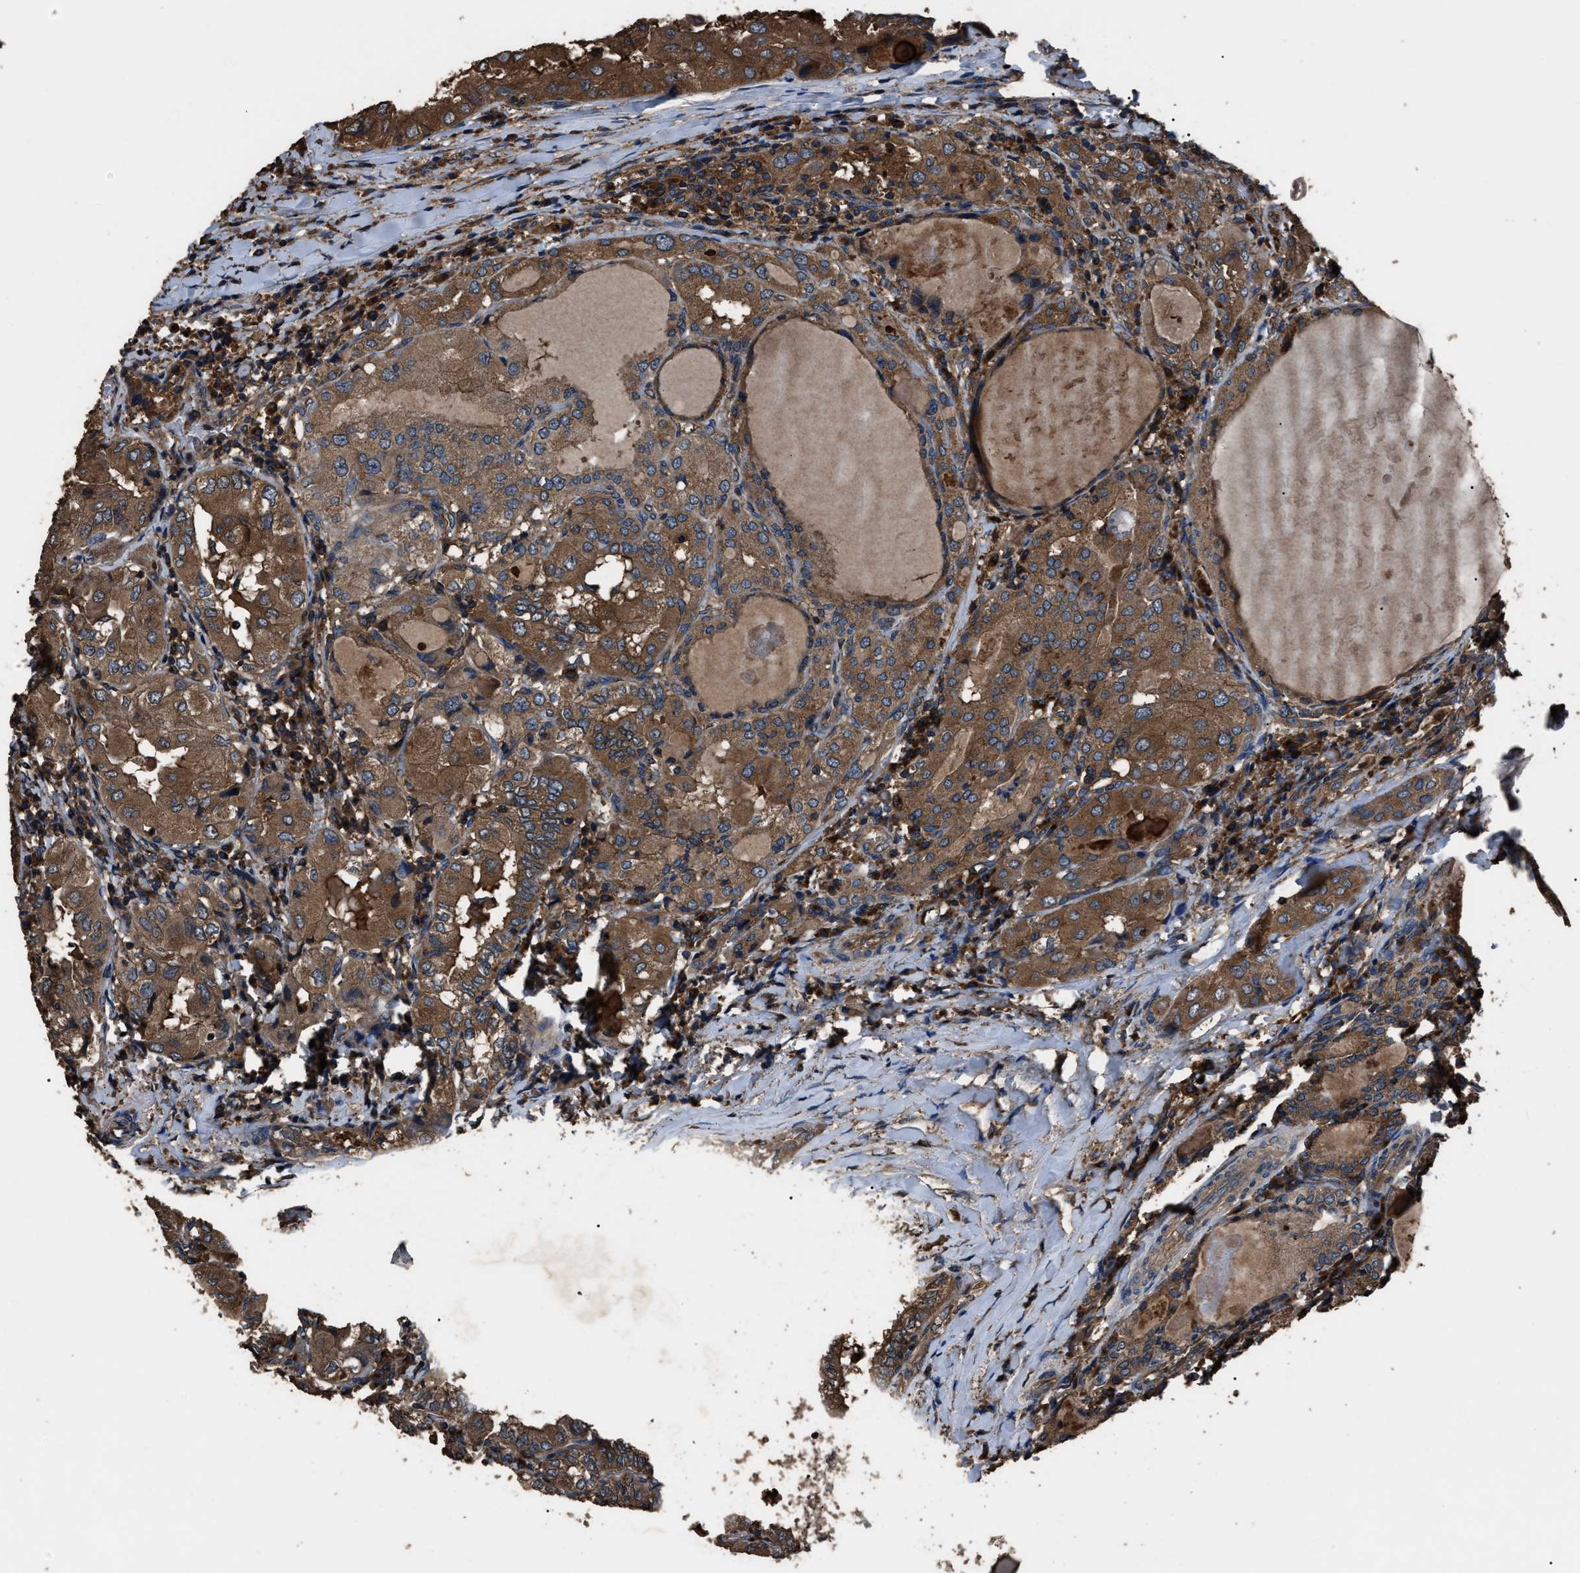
{"staining": {"intensity": "strong", "quantity": ">75%", "location": "cytoplasmic/membranous"}, "tissue": "thyroid cancer", "cell_type": "Tumor cells", "image_type": "cancer", "snomed": [{"axis": "morphology", "description": "Papillary adenocarcinoma, NOS"}, {"axis": "topography", "description": "Thyroid gland"}], "caption": "This is a photomicrograph of immunohistochemistry staining of thyroid cancer (papillary adenocarcinoma), which shows strong positivity in the cytoplasmic/membranous of tumor cells.", "gene": "RNF216", "patient": {"sex": "female", "age": 42}}